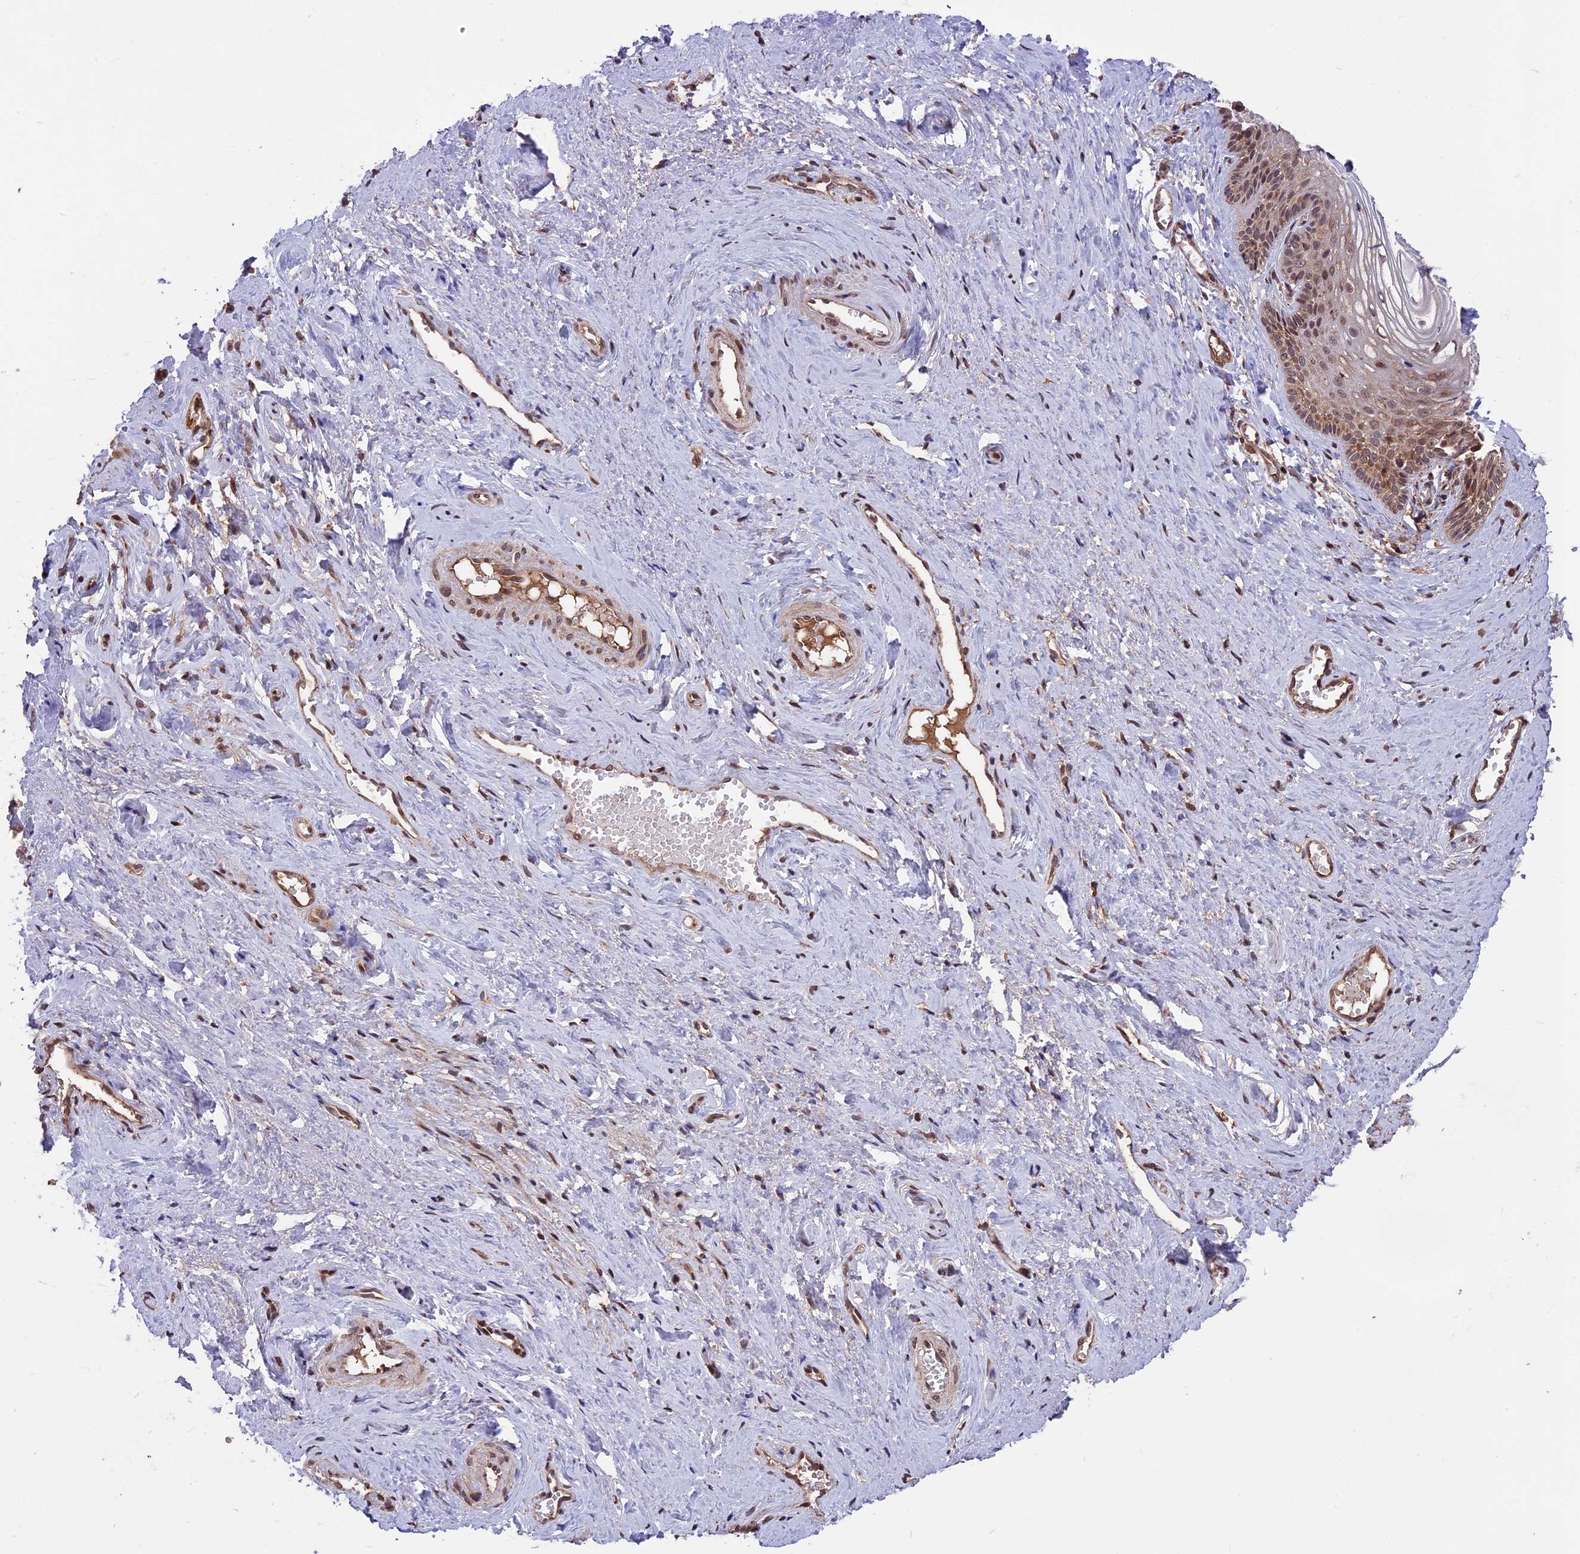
{"staining": {"intensity": "moderate", "quantity": ">75%", "location": "cytoplasmic/membranous,nuclear"}, "tissue": "vagina", "cell_type": "Squamous epithelial cells", "image_type": "normal", "snomed": [{"axis": "morphology", "description": "Normal tissue, NOS"}, {"axis": "topography", "description": "Vagina"}, {"axis": "topography", "description": "Cervix"}], "caption": "Squamous epithelial cells show medium levels of moderate cytoplasmic/membranous,nuclear expression in approximately >75% of cells in normal human vagina. The protein of interest is stained brown, and the nuclei are stained in blue (DAB (3,3'-diaminobenzidine) IHC with brightfield microscopy, high magnification).", "gene": "ZNF598", "patient": {"sex": "female", "age": 40}}